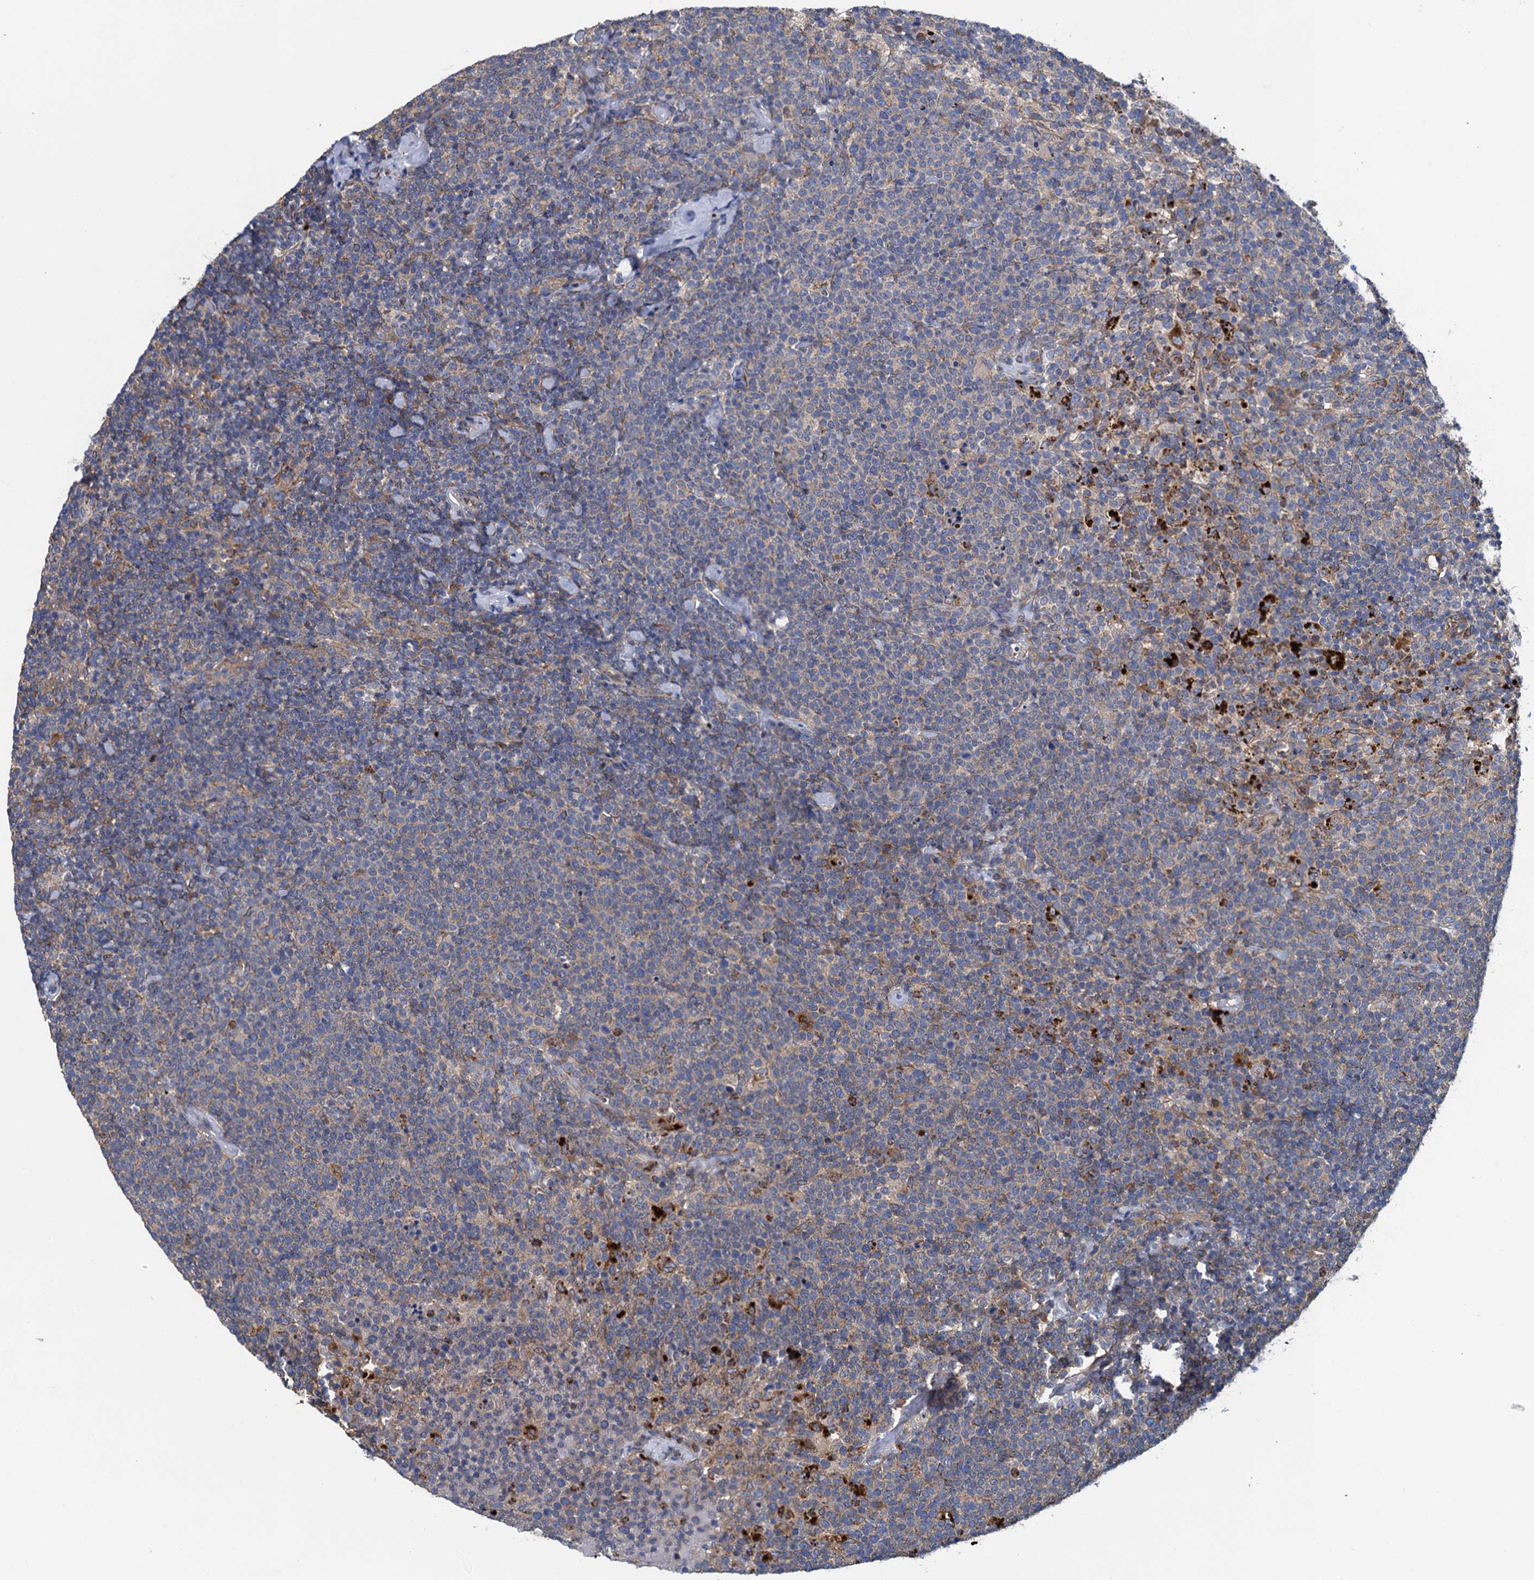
{"staining": {"intensity": "weak", "quantity": "25%-75%", "location": "cytoplasmic/membranous"}, "tissue": "lymphoma", "cell_type": "Tumor cells", "image_type": "cancer", "snomed": [{"axis": "morphology", "description": "Malignant lymphoma, non-Hodgkin's type, High grade"}, {"axis": "topography", "description": "Lymph node"}], "caption": "Tumor cells demonstrate low levels of weak cytoplasmic/membranous staining in approximately 25%-75% of cells in human lymphoma.", "gene": "ADCY9", "patient": {"sex": "male", "age": 61}}